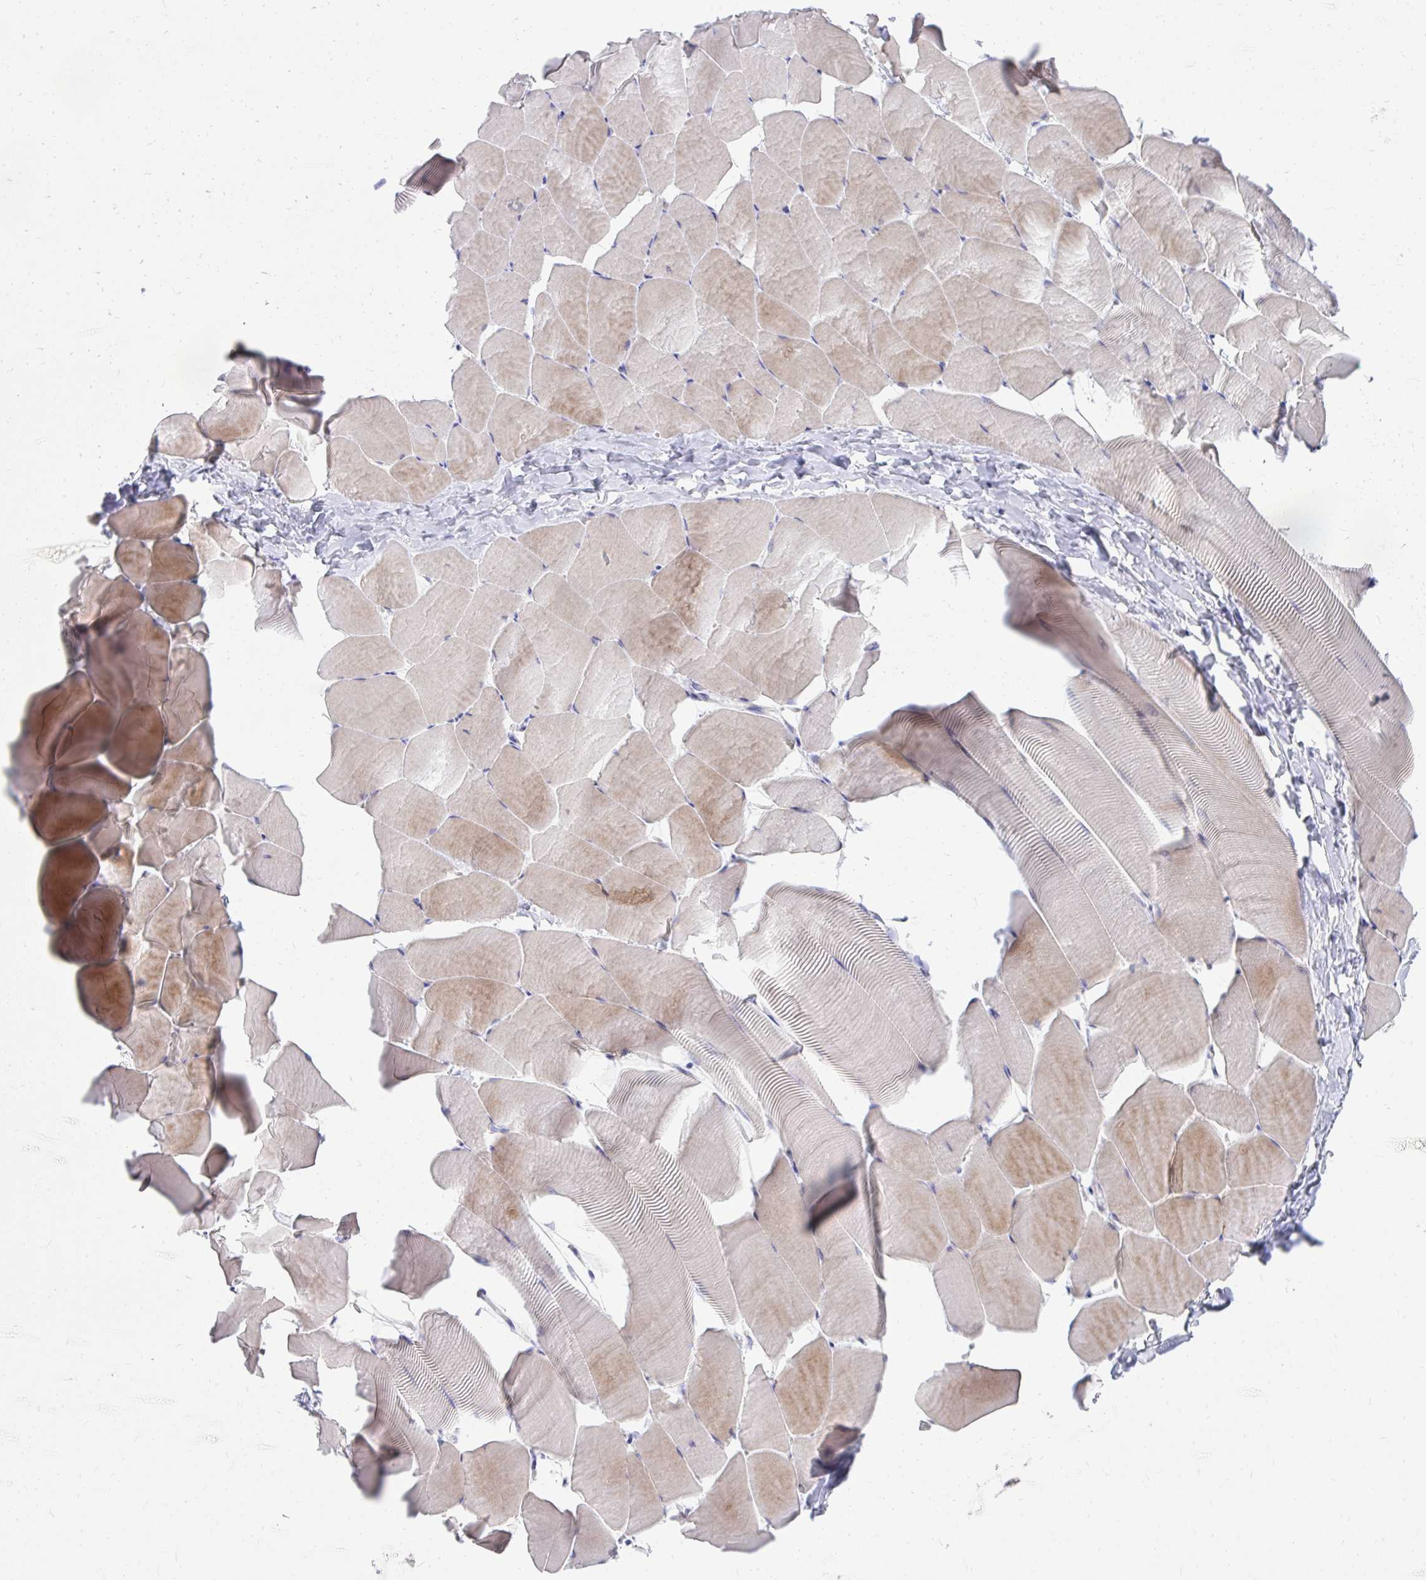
{"staining": {"intensity": "weak", "quantity": "25%-75%", "location": "cytoplasmic/membranous"}, "tissue": "skeletal muscle", "cell_type": "Myocytes", "image_type": "normal", "snomed": [{"axis": "morphology", "description": "Normal tissue, NOS"}, {"axis": "topography", "description": "Skeletal muscle"}], "caption": "A low amount of weak cytoplasmic/membranous expression is appreciated in about 25%-75% of myocytes in benign skeletal muscle.", "gene": "PRRG3", "patient": {"sex": "male", "age": 25}}